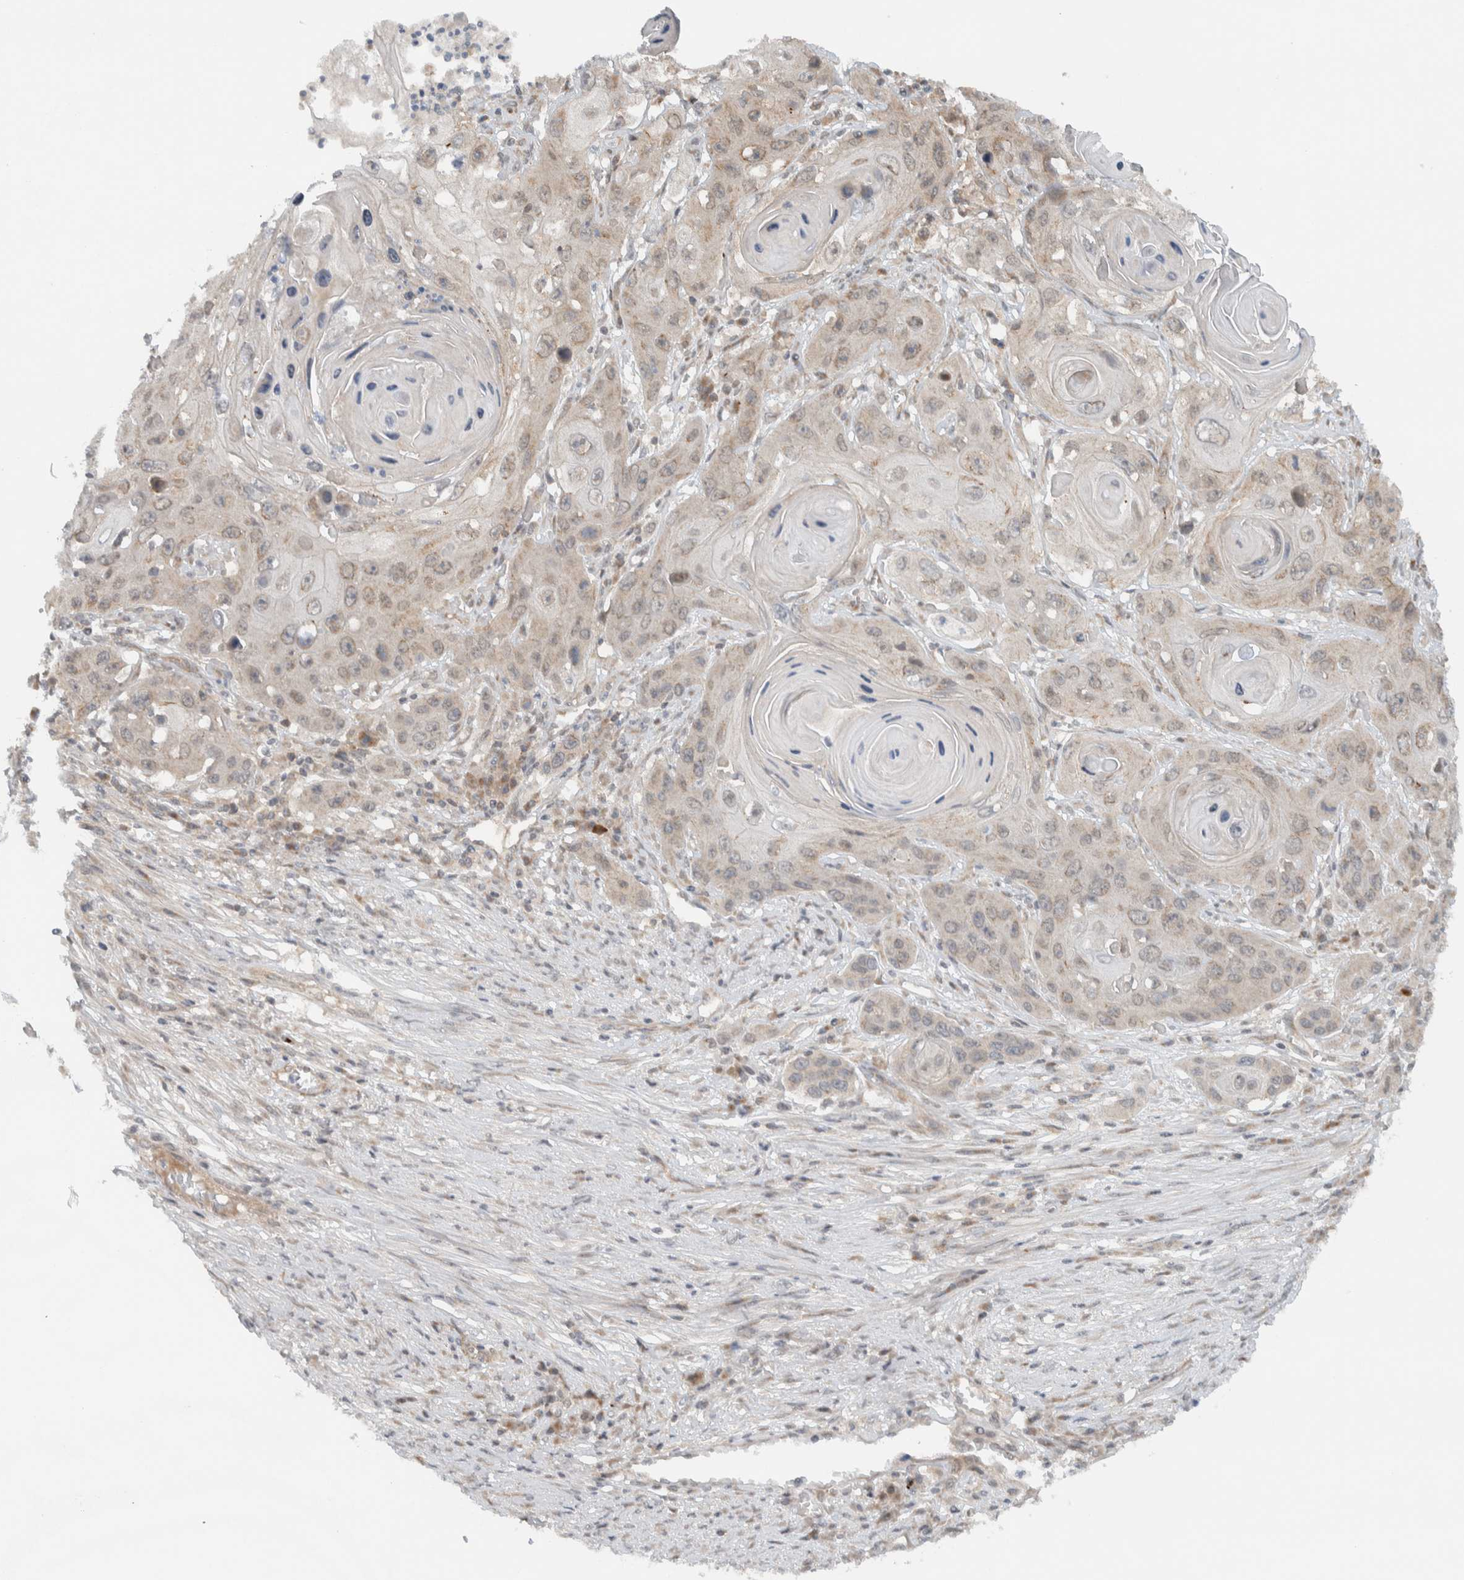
{"staining": {"intensity": "moderate", "quantity": "<25%", "location": "cytoplasmic/membranous"}, "tissue": "skin cancer", "cell_type": "Tumor cells", "image_type": "cancer", "snomed": [{"axis": "morphology", "description": "Squamous cell carcinoma, NOS"}, {"axis": "topography", "description": "Skin"}], "caption": "Protein analysis of skin squamous cell carcinoma tissue reveals moderate cytoplasmic/membranous staining in approximately <25% of tumor cells.", "gene": "KLHL6", "patient": {"sex": "male", "age": 55}}